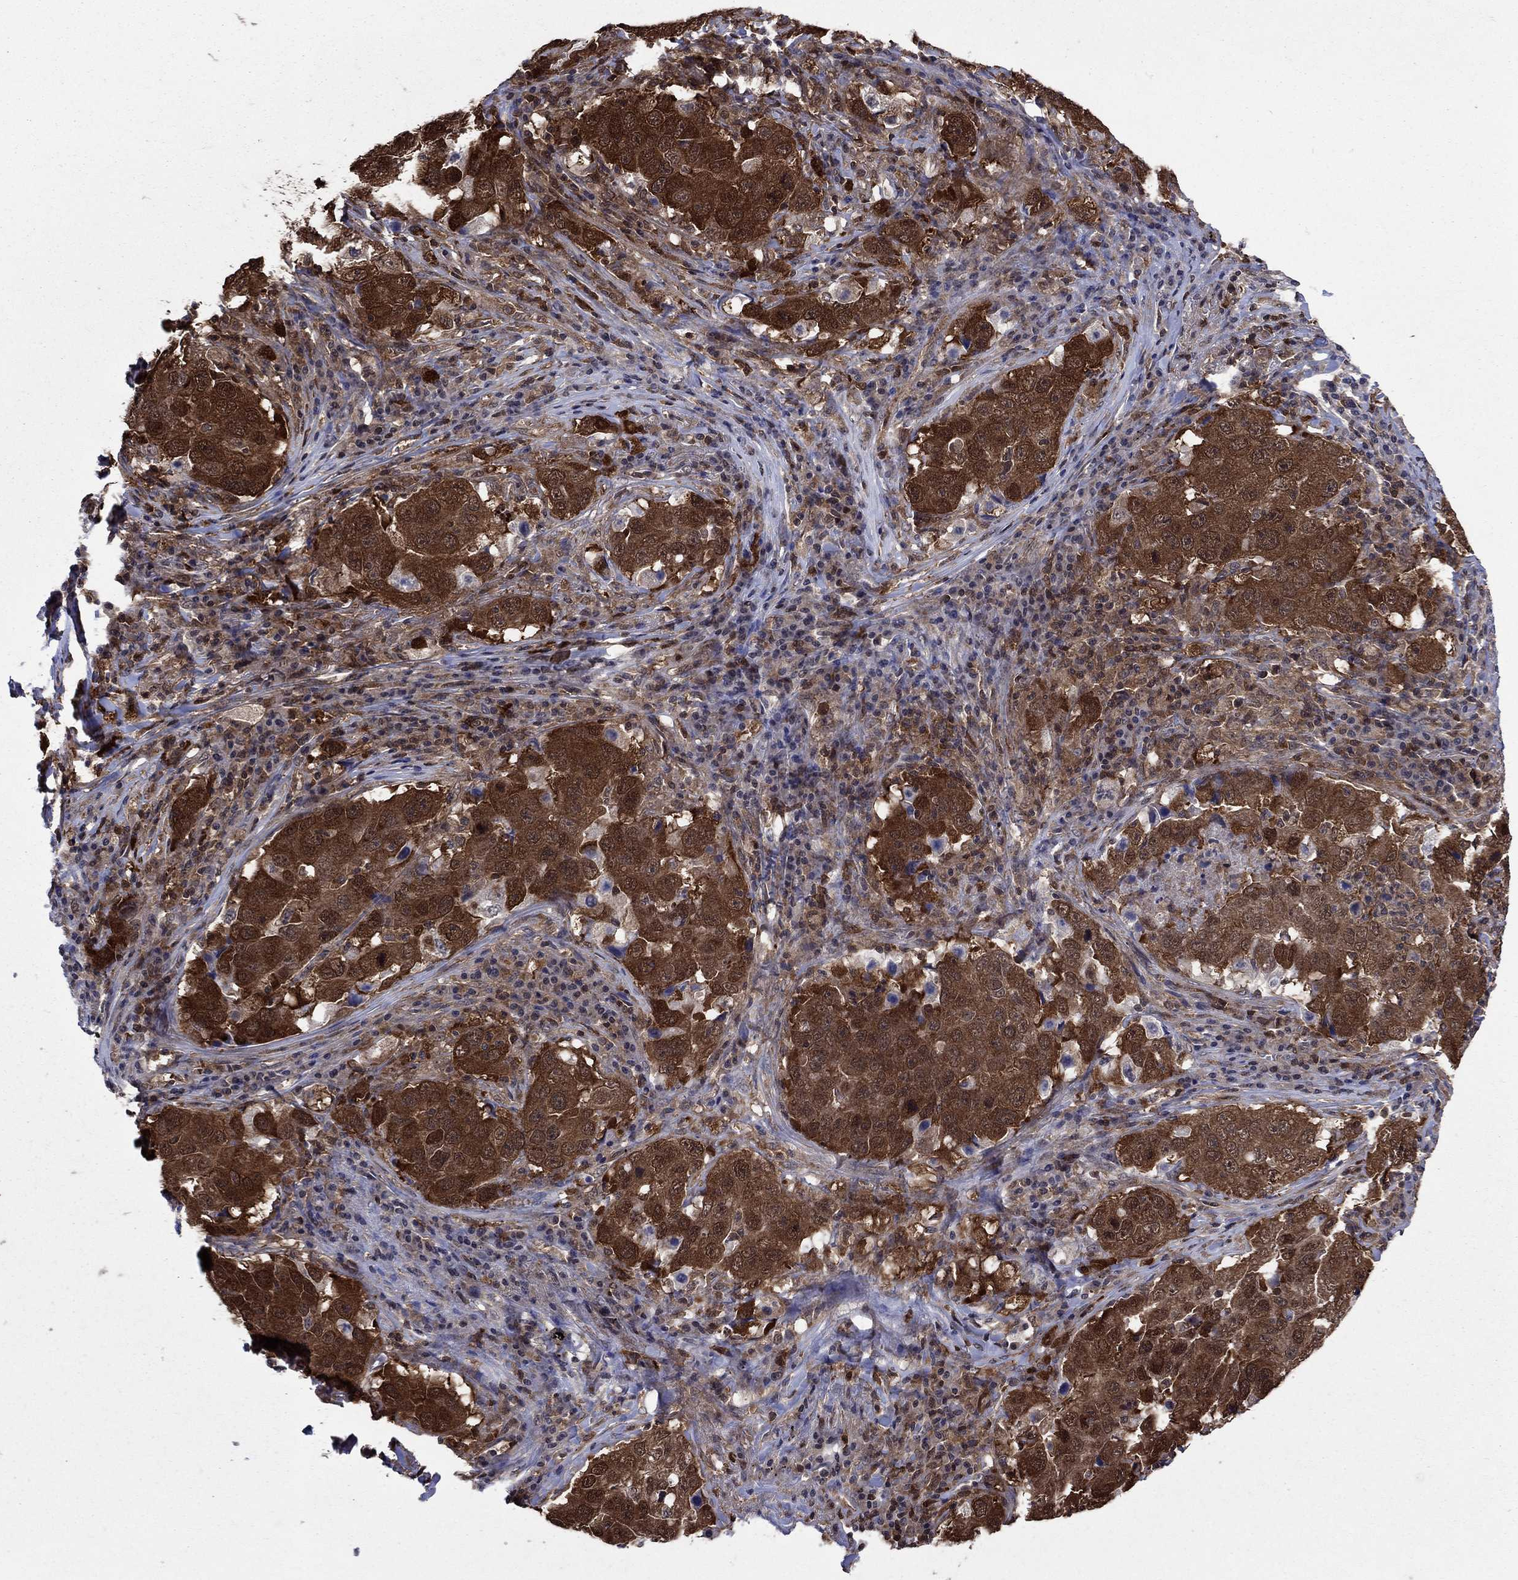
{"staining": {"intensity": "strong", "quantity": ">75%", "location": "cytoplasmic/membranous"}, "tissue": "lung cancer", "cell_type": "Tumor cells", "image_type": "cancer", "snomed": [{"axis": "morphology", "description": "Adenocarcinoma, NOS"}, {"axis": "topography", "description": "Lung"}], "caption": "Immunohistochemistry image of neoplastic tissue: lung cancer (adenocarcinoma) stained using immunohistochemistry displays high levels of strong protein expression localized specifically in the cytoplasmic/membranous of tumor cells, appearing as a cytoplasmic/membranous brown color.", "gene": "CACYBP", "patient": {"sex": "male", "age": 73}}